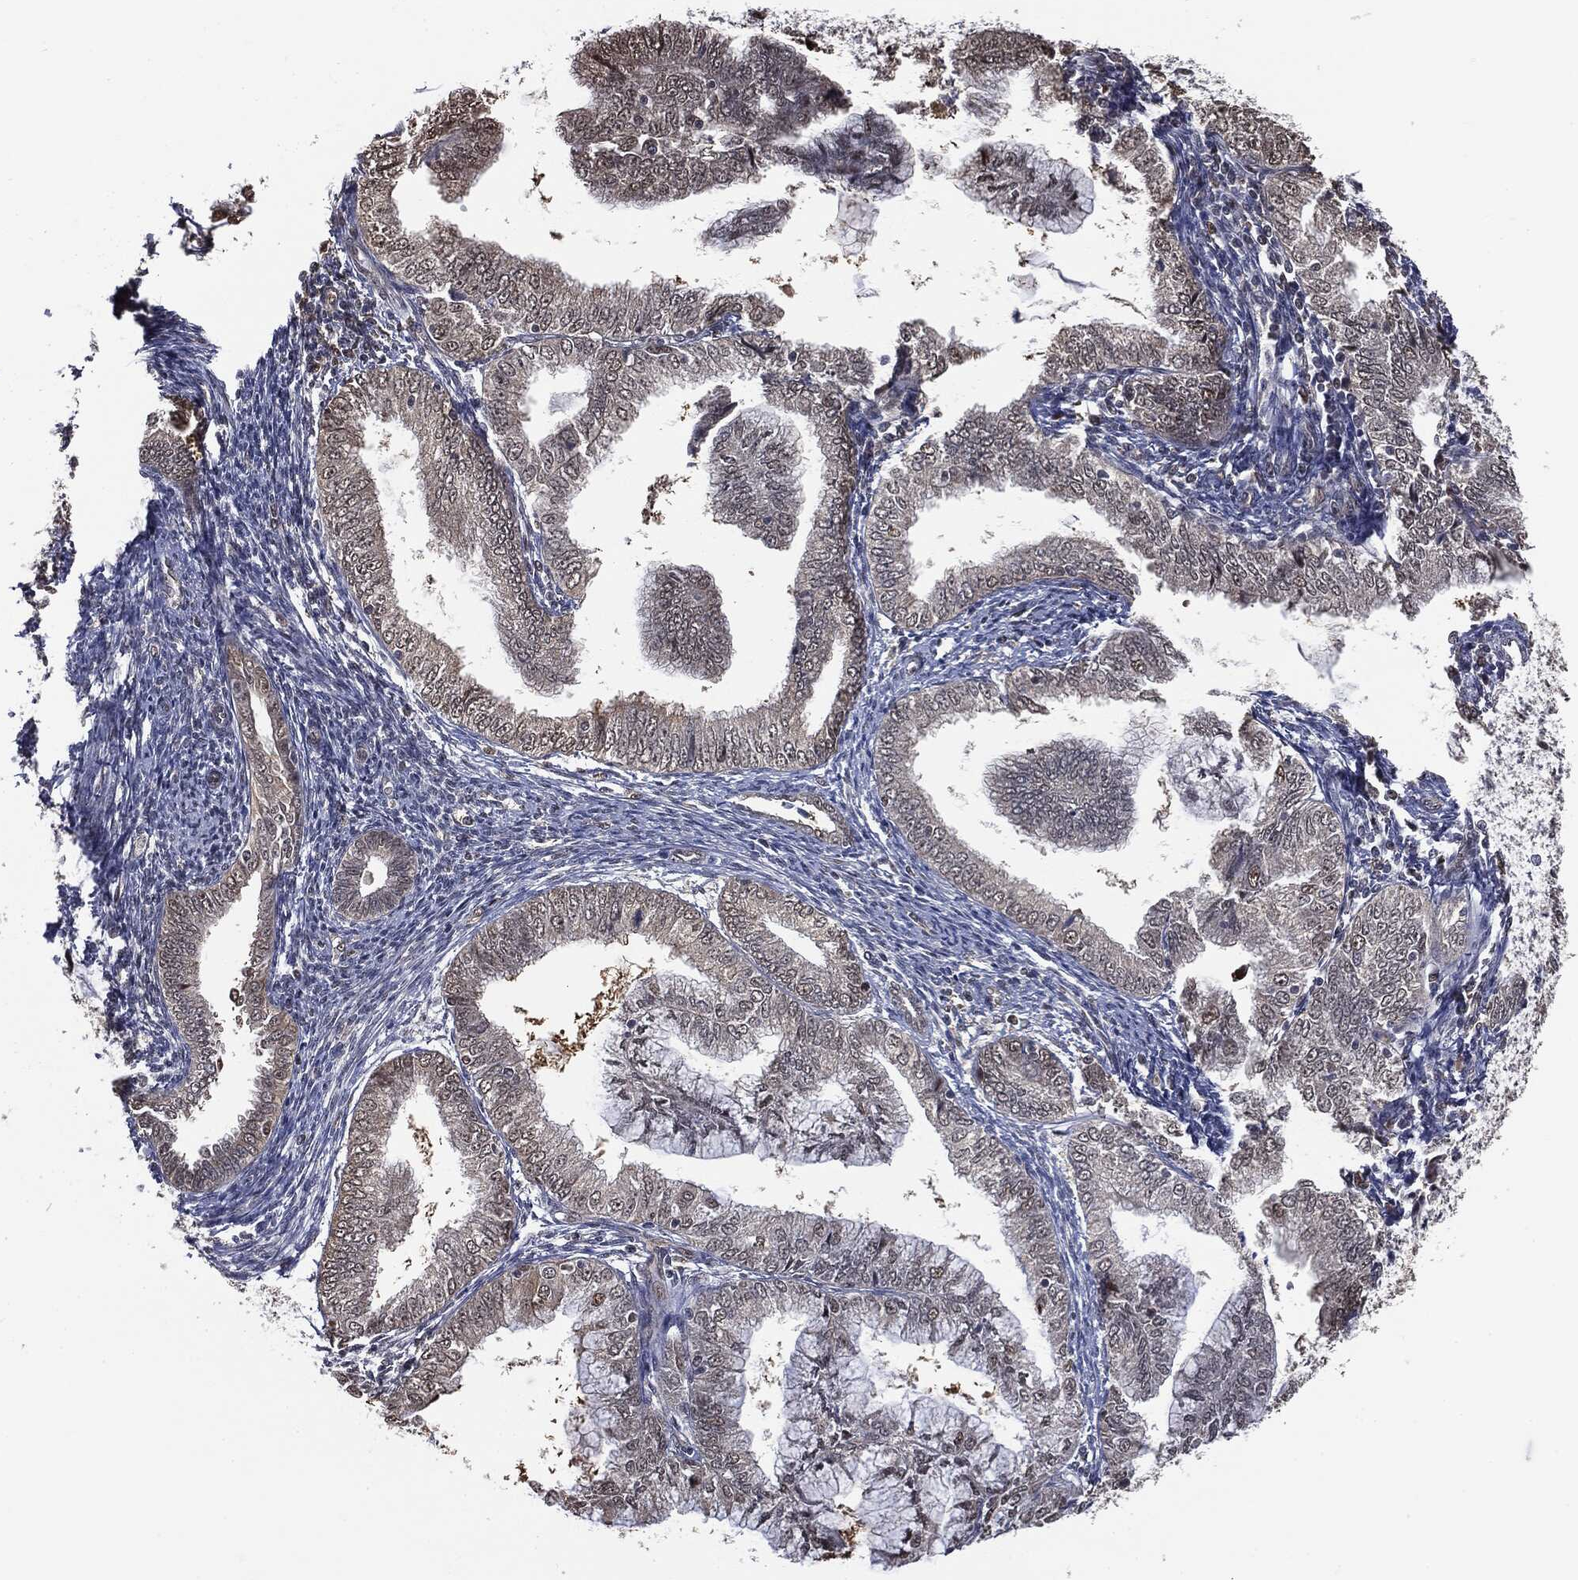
{"staining": {"intensity": "negative", "quantity": "none", "location": "none"}, "tissue": "endometrial cancer", "cell_type": "Tumor cells", "image_type": "cancer", "snomed": [{"axis": "morphology", "description": "Adenocarcinoma, NOS"}, {"axis": "topography", "description": "Endometrium"}], "caption": "Human endometrial cancer stained for a protein using immunohistochemistry (IHC) reveals no expression in tumor cells.", "gene": "SHLD2", "patient": {"sex": "female", "age": 56}}